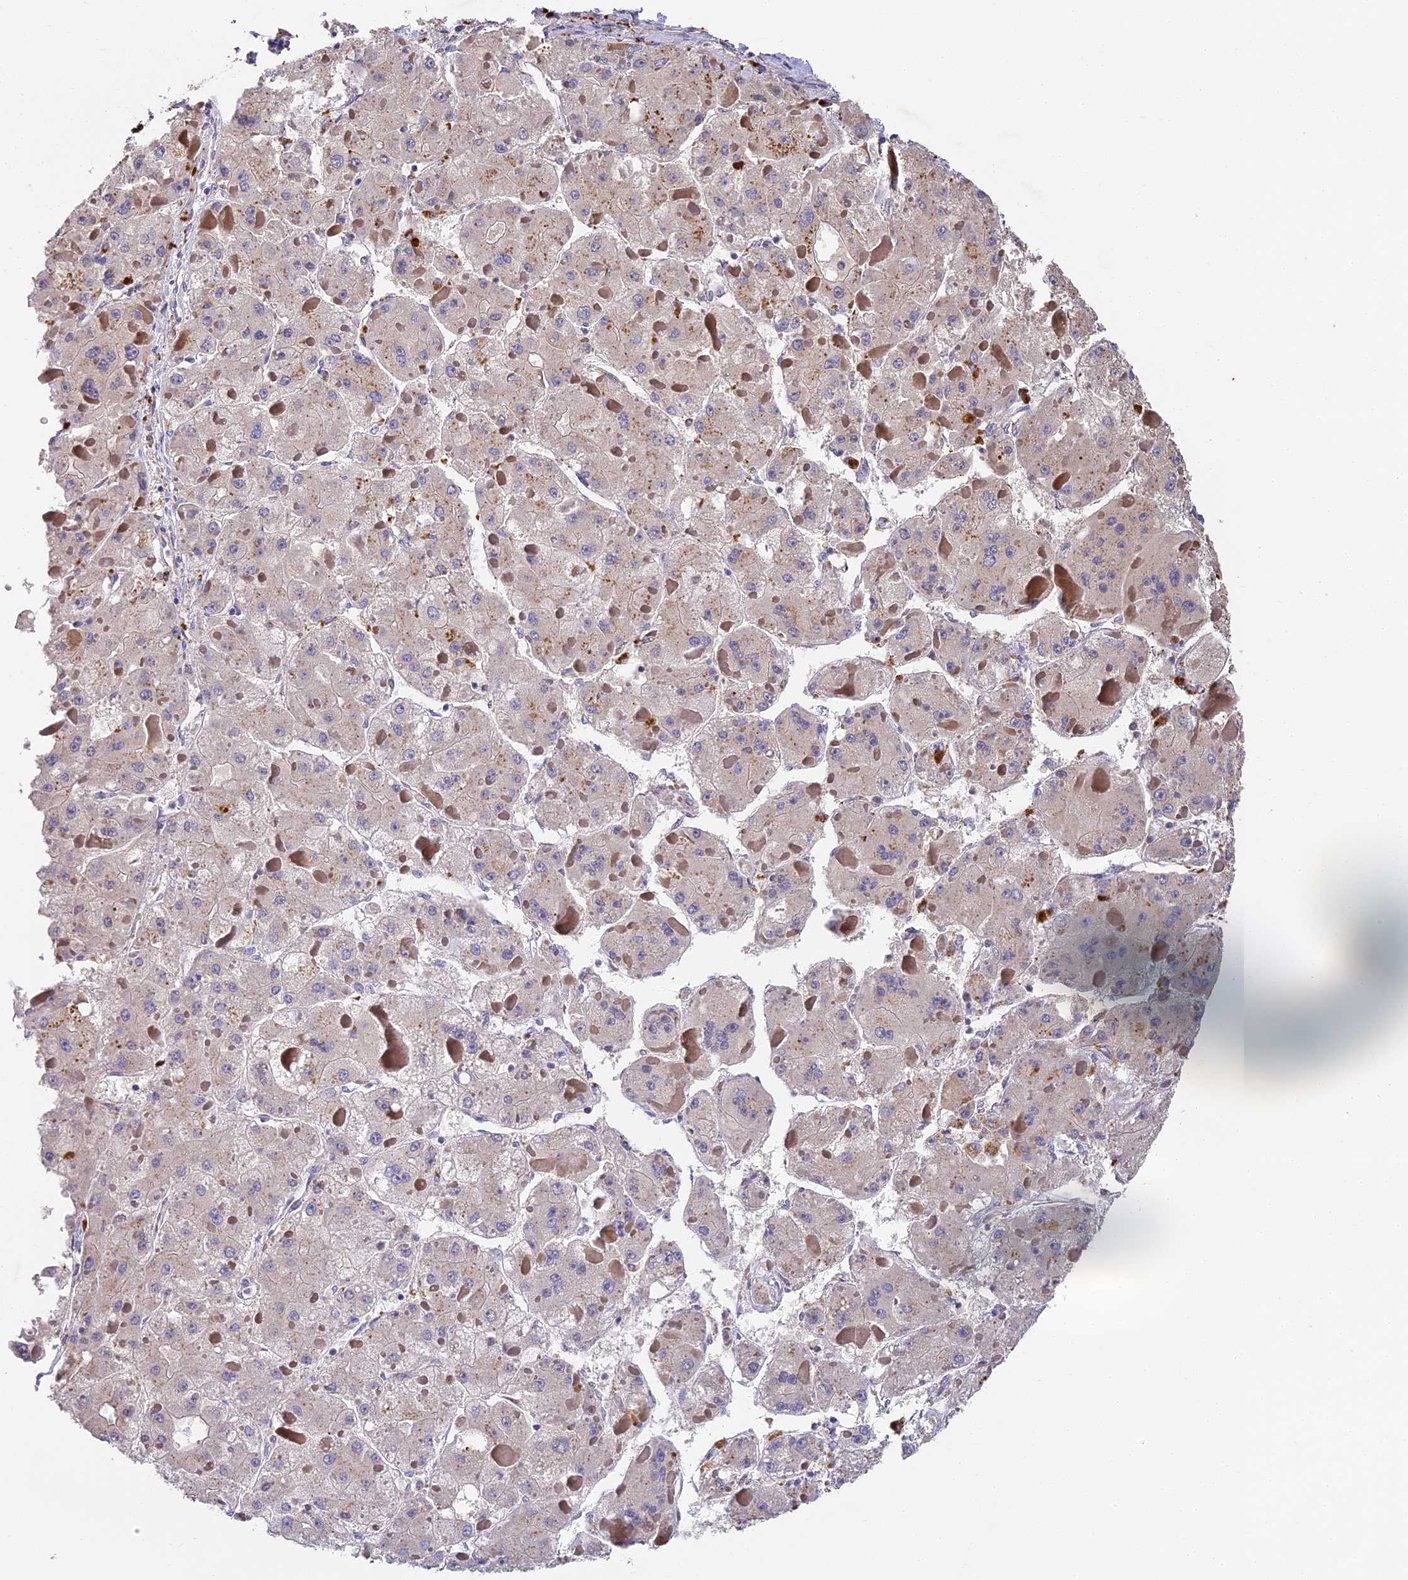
{"staining": {"intensity": "negative", "quantity": "none", "location": "none"}, "tissue": "liver cancer", "cell_type": "Tumor cells", "image_type": "cancer", "snomed": [{"axis": "morphology", "description": "Carcinoma, Hepatocellular, NOS"}, {"axis": "topography", "description": "Liver"}], "caption": "The histopathology image reveals no significant positivity in tumor cells of hepatocellular carcinoma (liver). (Brightfield microscopy of DAB immunohistochemistry at high magnification).", "gene": "YAE1", "patient": {"sex": "female", "age": 73}}